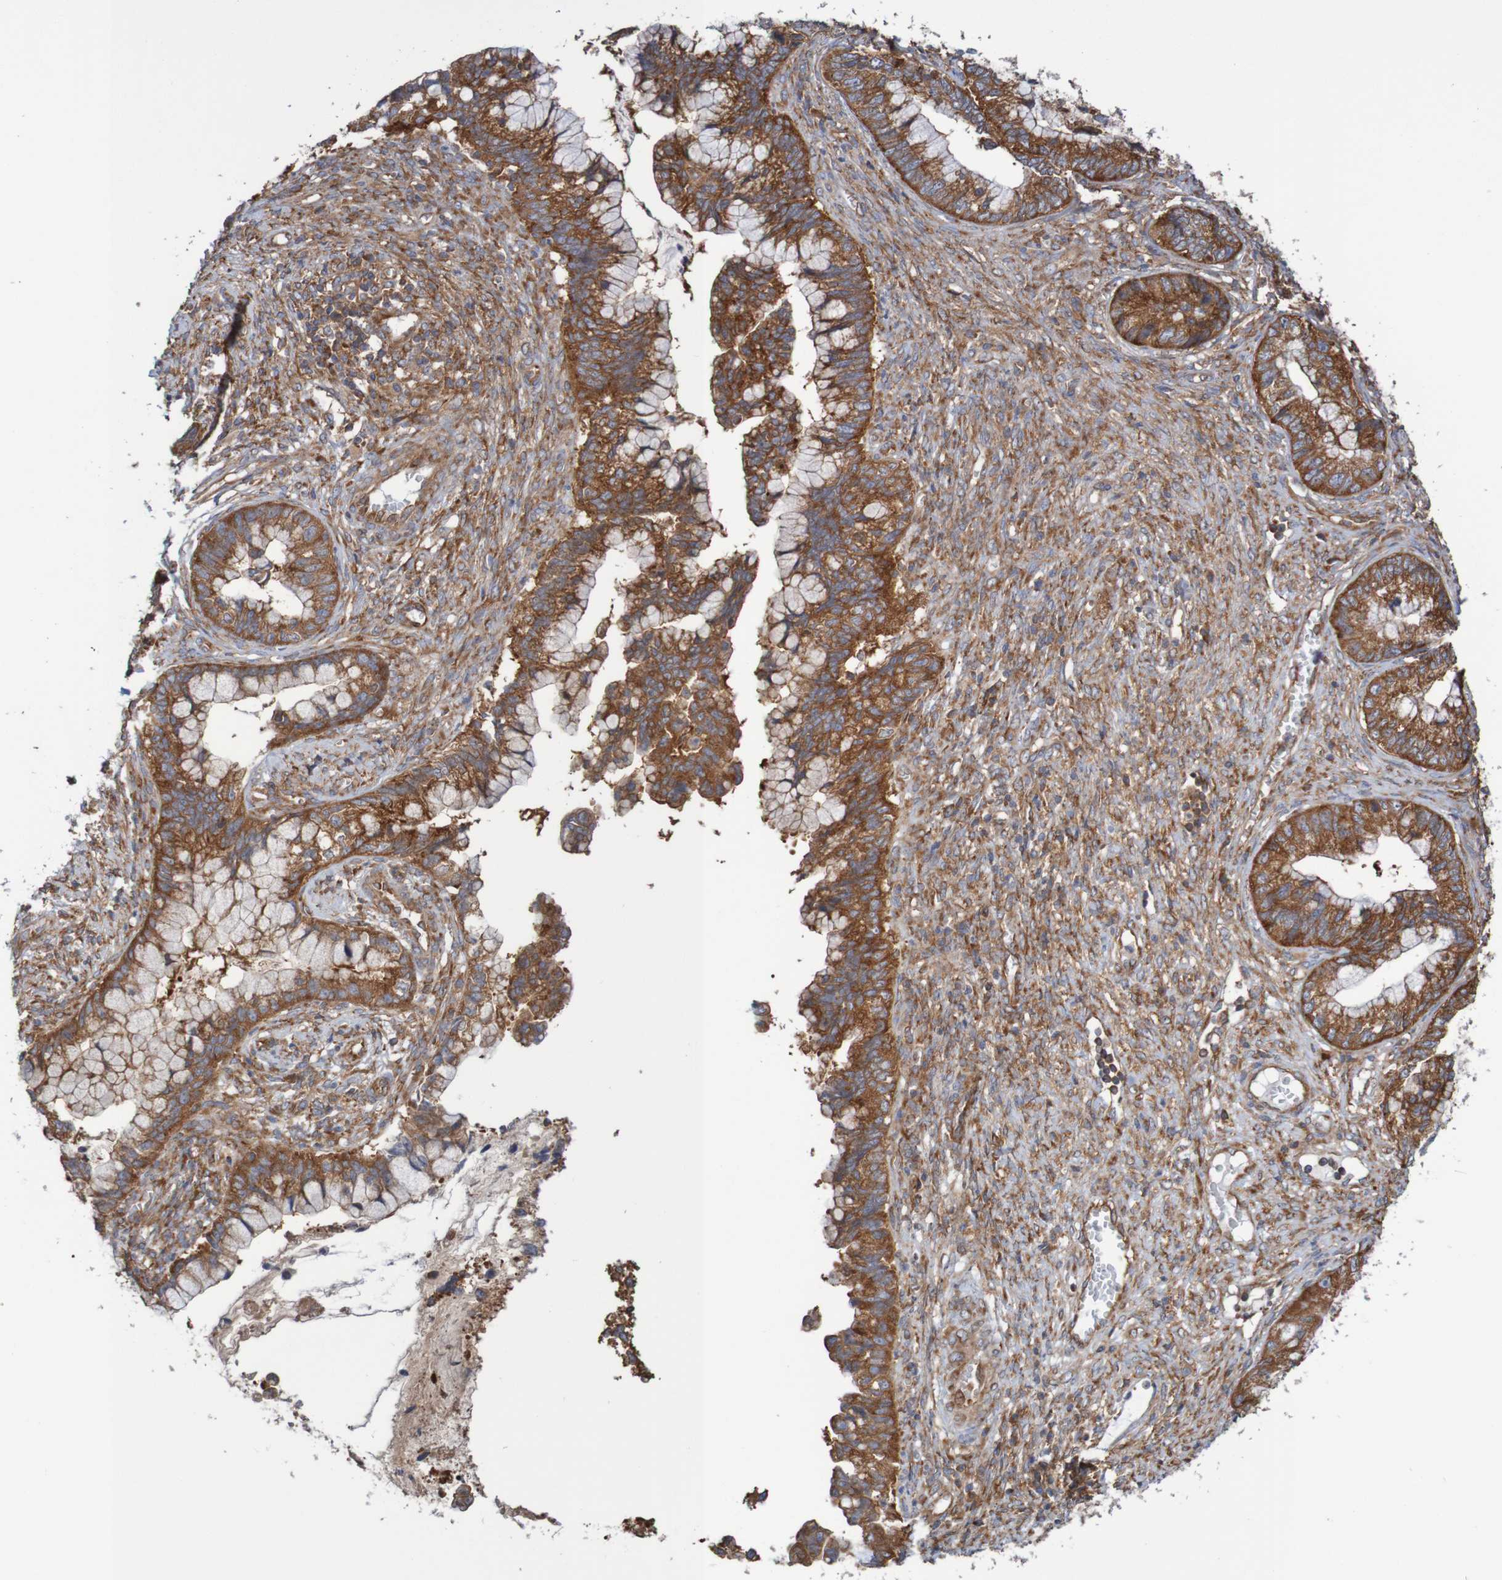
{"staining": {"intensity": "strong", "quantity": ">75%", "location": "cytoplasmic/membranous"}, "tissue": "cervical cancer", "cell_type": "Tumor cells", "image_type": "cancer", "snomed": [{"axis": "morphology", "description": "Adenocarcinoma, NOS"}, {"axis": "topography", "description": "Cervix"}], "caption": "Cervical cancer stained with immunohistochemistry (IHC) demonstrates strong cytoplasmic/membranous positivity in about >75% of tumor cells.", "gene": "LRRC47", "patient": {"sex": "female", "age": 44}}